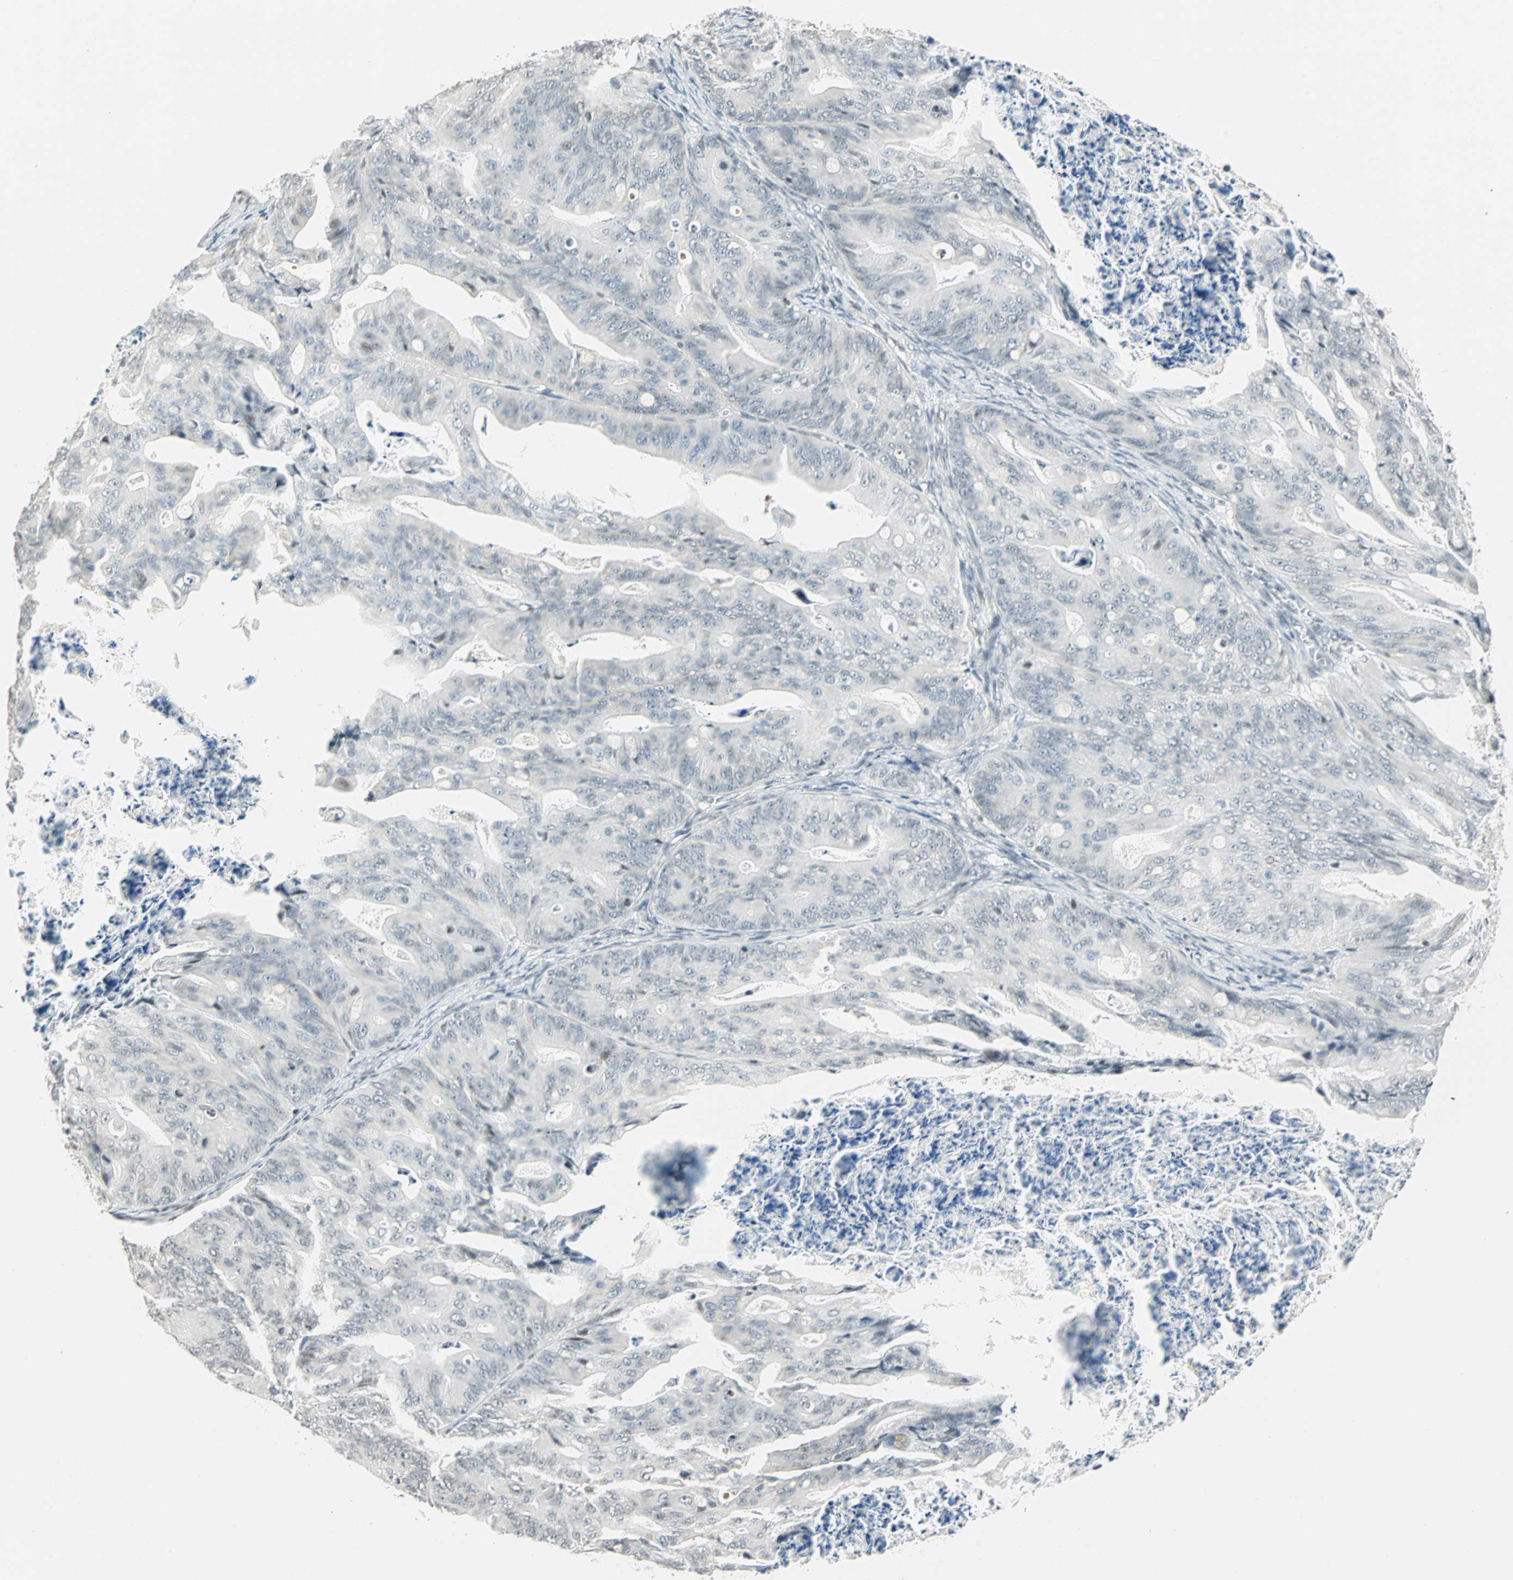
{"staining": {"intensity": "weak", "quantity": "<25%", "location": "nuclear"}, "tissue": "ovarian cancer", "cell_type": "Tumor cells", "image_type": "cancer", "snomed": [{"axis": "morphology", "description": "Cystadenocarcinoma, mucinous, NOS"}, {"axis": "topography", "description": "Ovary"}], "caption": "Immunohistochemical staining of ovarian cancer (mucinous cystadenocarcinoma) demonstrates no significant staining in tumor cells.", "gene": "SMAD3", "patient": {"sex": "female", "age": 37}}